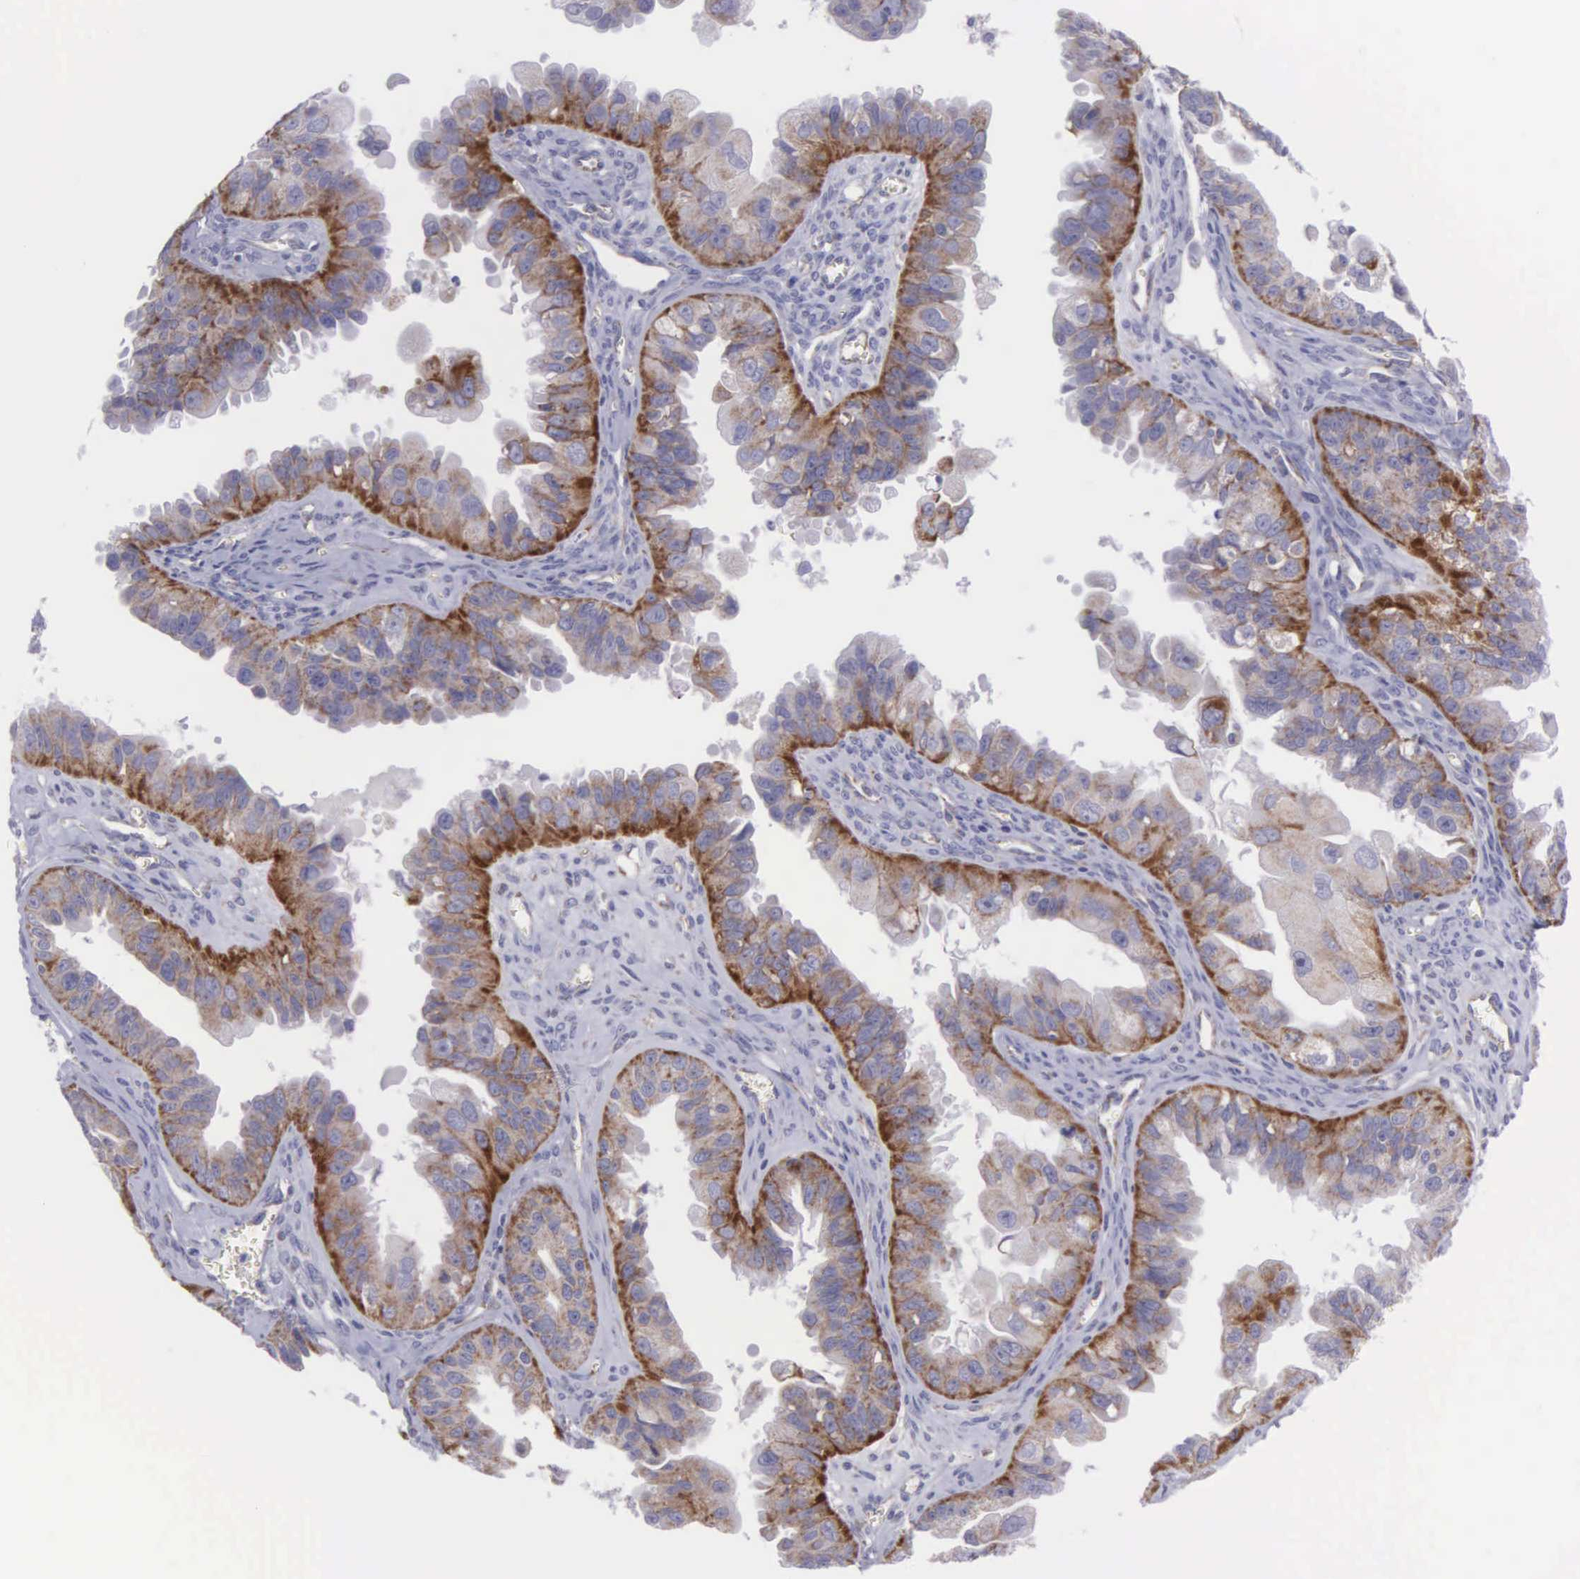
{"staining": {"intensity": "moderate", "quantity": ">75%", "location": "cytoplasmic/membranous"}, "tissue": "ovarian cancer", "cell_type": "Tumor cells", "image_type": "cancer", "snomed": [{"axis": "morphology", "description": "Carcinoma, endometroid"}, {"axis": "topography", "description": "Ovary"}], "caption": "Moderate cytoplasmic/membranous positivity is seen in approximately >75% of tumor cells in ovarian cancer. Nuclei are stained in blue.", "gene": "SYNJ2BP", "patient": {"sex": "female", "age": 85}}